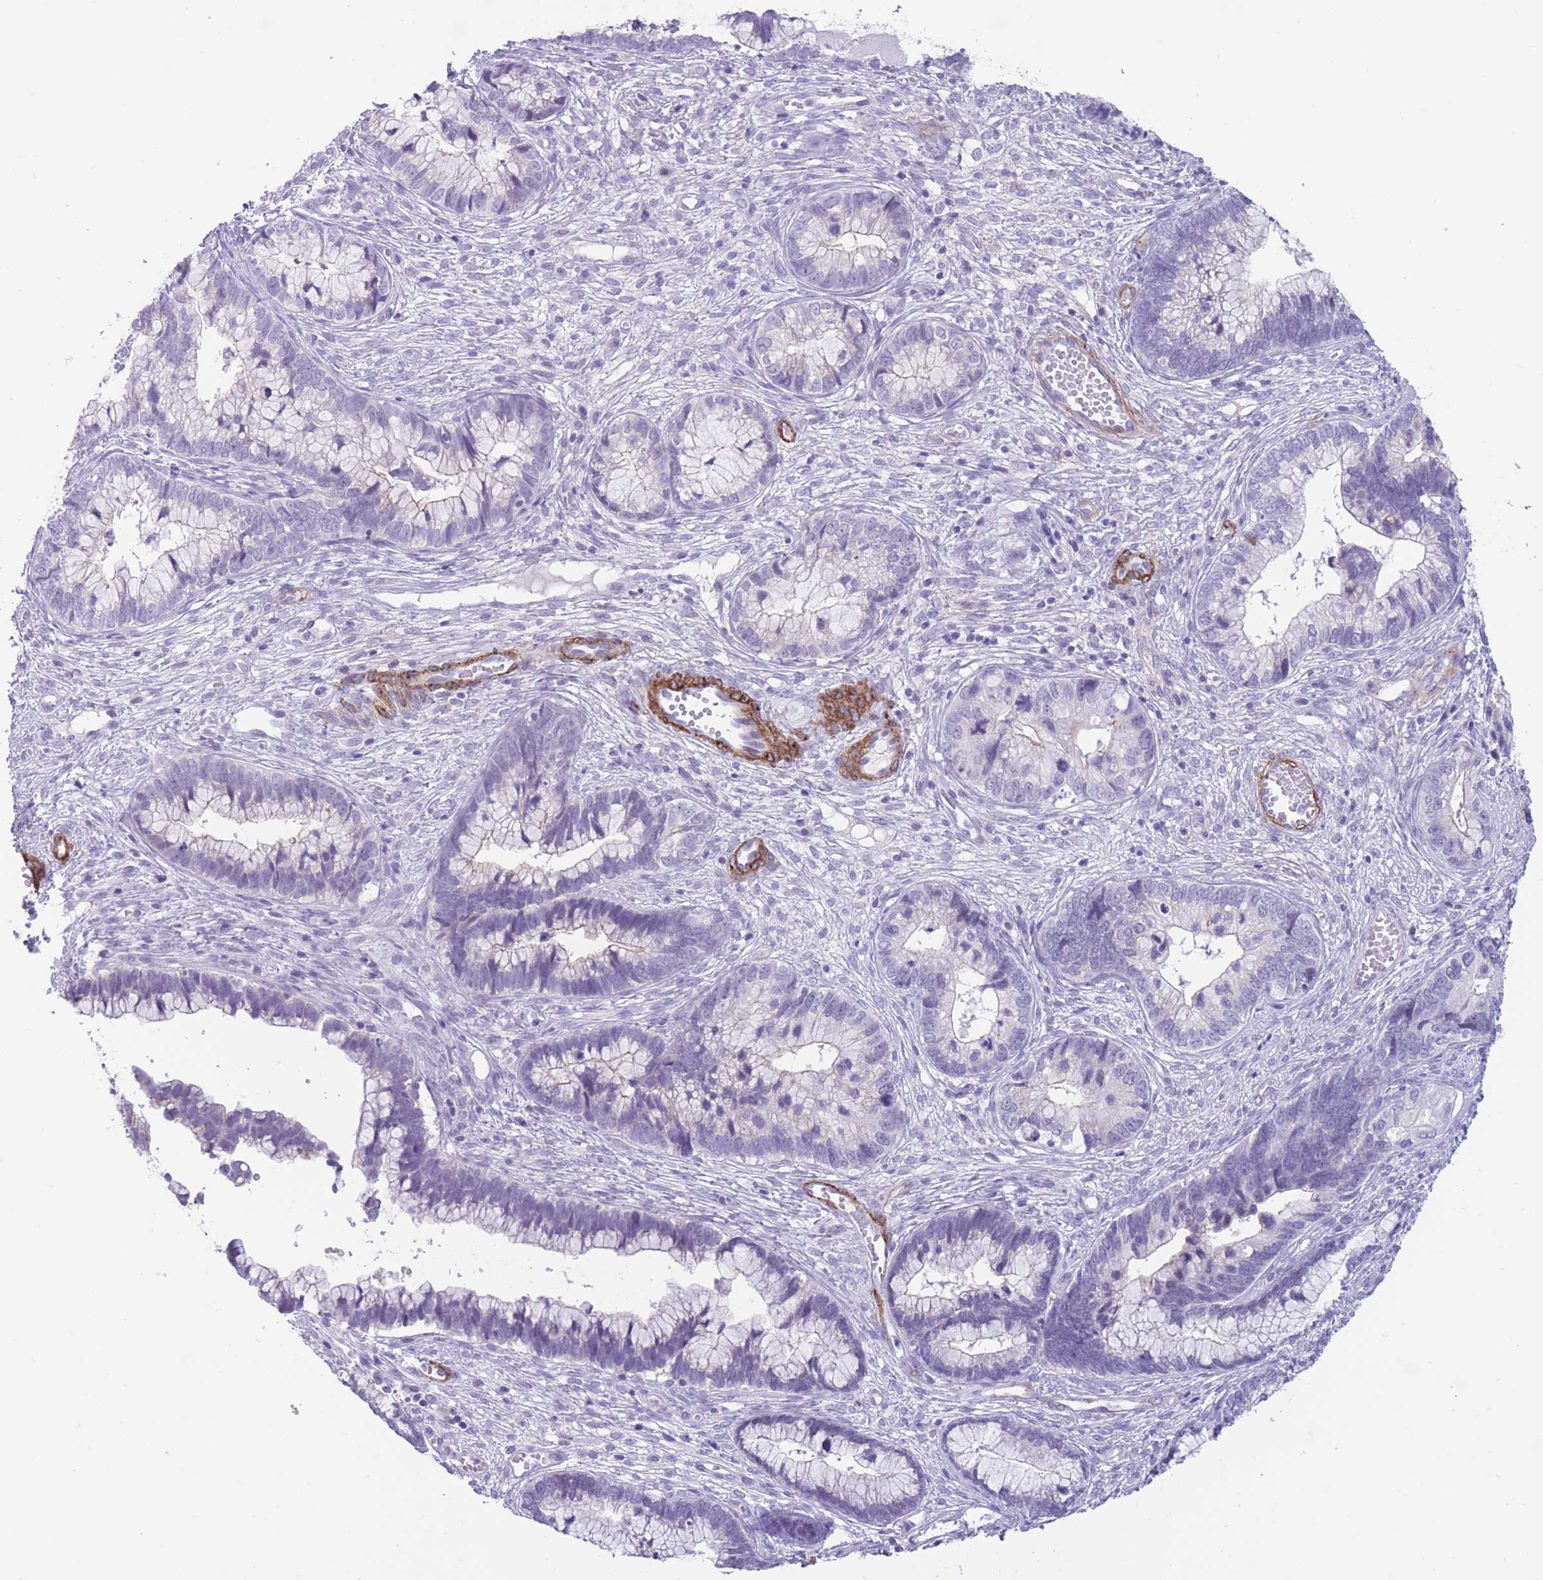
{"staining": {"intensity": "negative", "quantity": "none", "location": "none"}, "tissue": "cervical cancer", "cell_type": "Tumor cells", "image_type": "cancer", "snomed": [{"axis": "morphology", "description": "Adenocarcinoma, NOS"}, {"axis": "topography", "description": "Cervix"}], "caption": "The histopathology image exhibits no significant positivity in tumor cells of cervical adenocarcinoma.", "gene": "DPYD", "patient": {"sex": "female", "age": 44}}